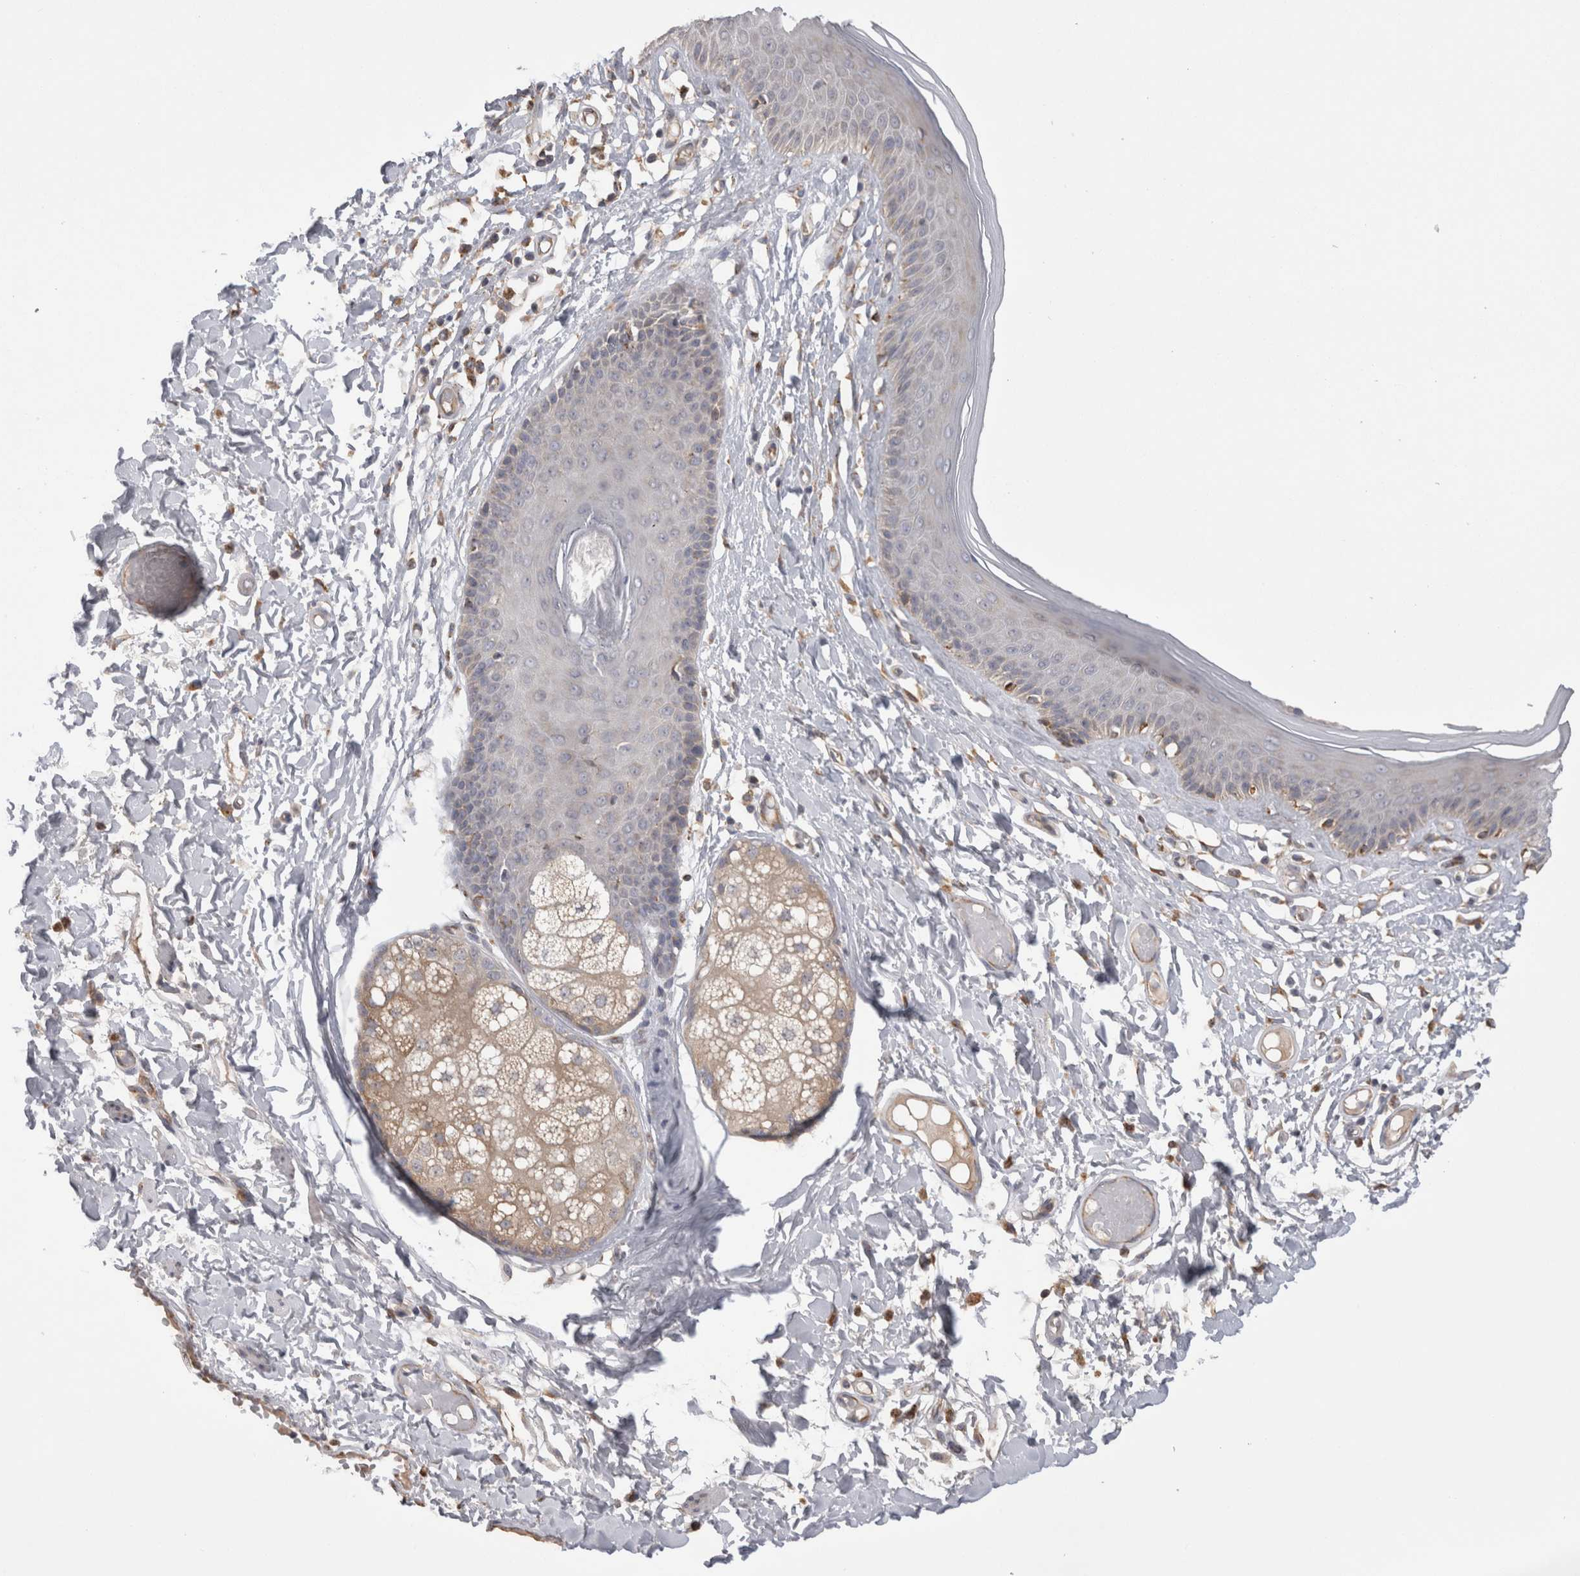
{"staining": {"intensity": "weak", "quantity": "<25%", "location": "cytoplasmic/membranous"}, "tissue": "skin", "cell_type": "Epidermal cells", "image_type": "normal", "snomed": [{"axis": "morphology", "description": "Normal tissue, NOS"}, {"axis": "topography", "description": "Vulva"}], "caption": "Epidermal cells are negative for brown protein staining in unremarkable skin. (DAB immunohistochemistry visualized using brightfield microscopy, high magnification).", "gene": "ZNF341", "patient": {"sex": "female", "age": 73}}